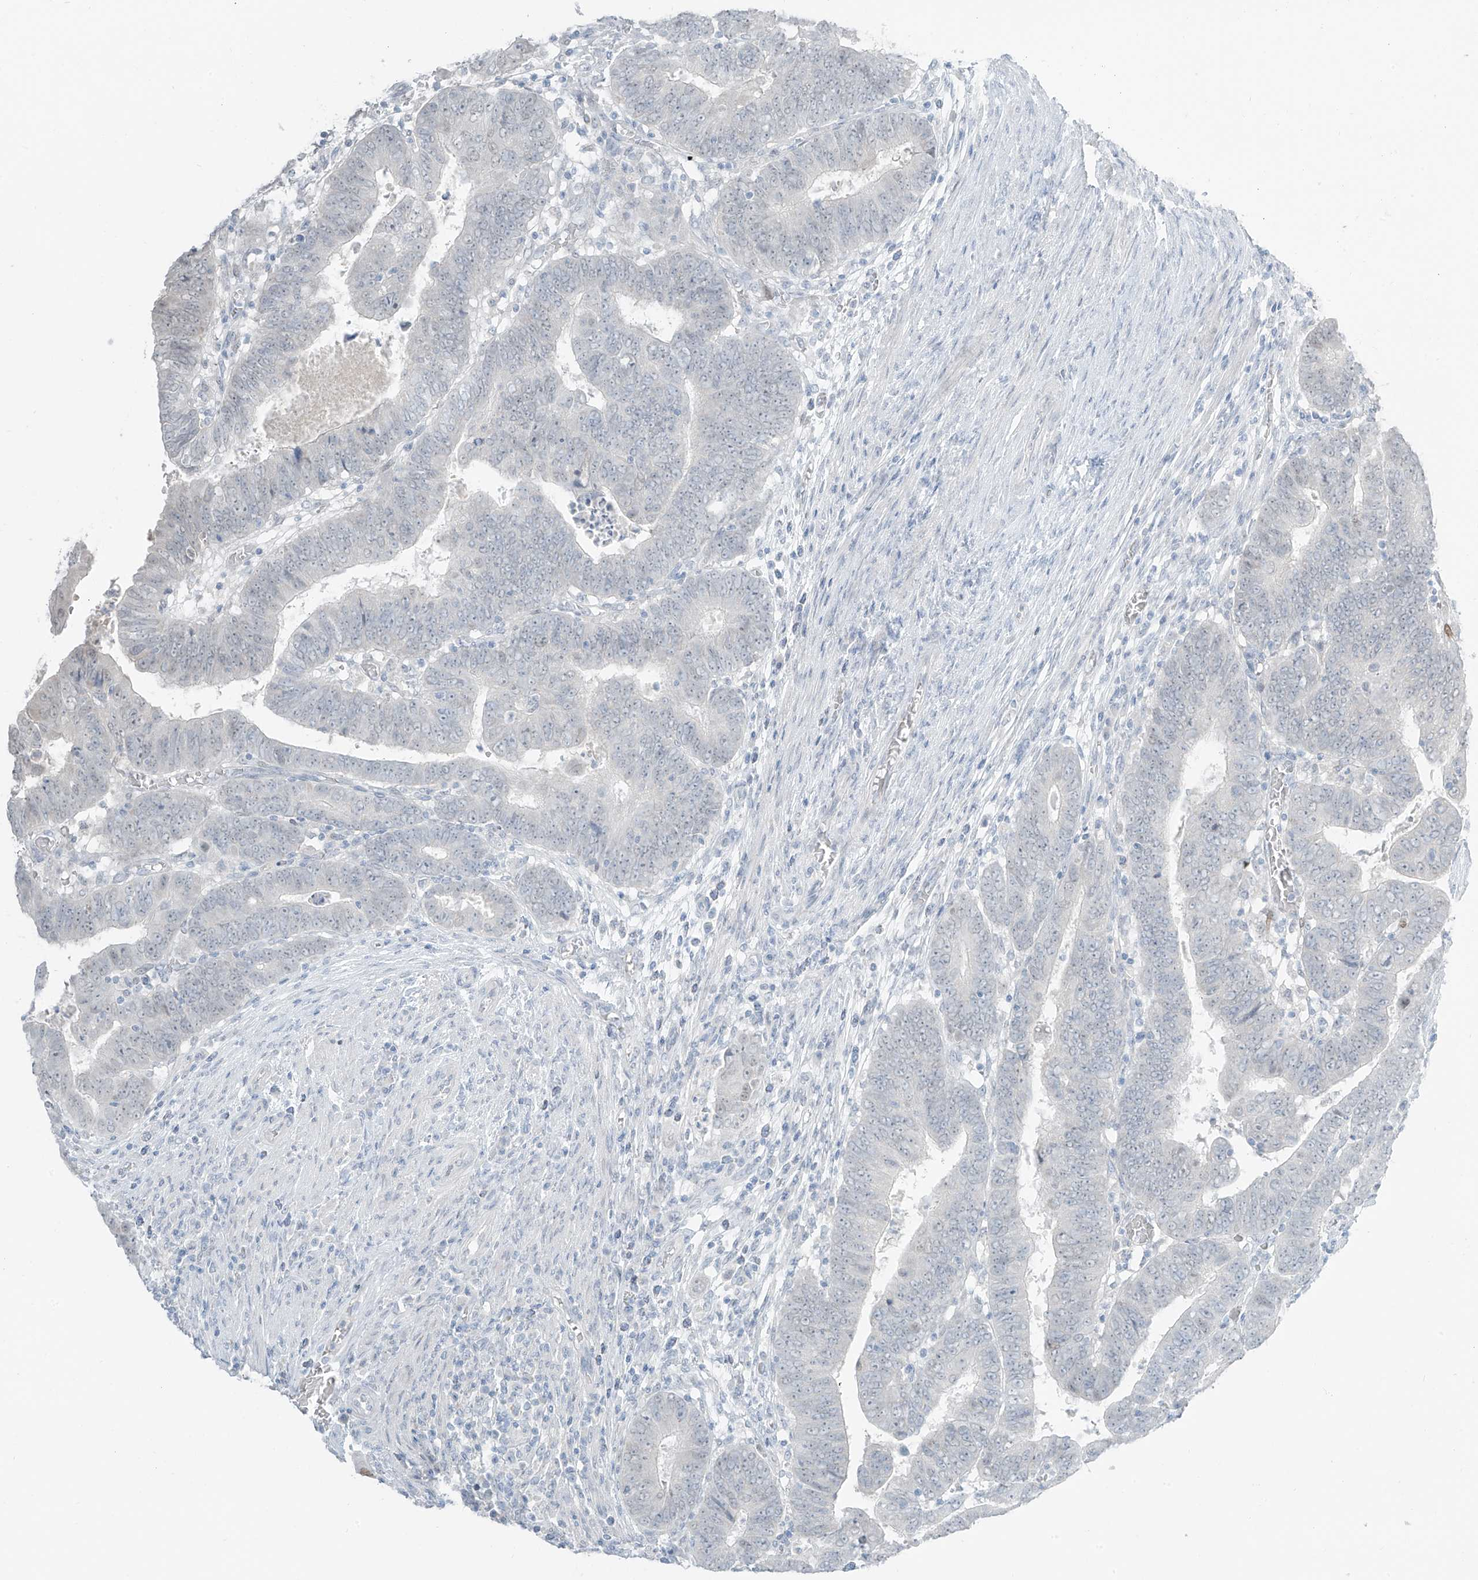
{"staining": {"intensity": "negative", "quantity": "none", "location": "none"}, "tissue": "colorectal cancer", "cell_type": "Tumor cells", "image_type": "cancer", "snomed": [{"axis": "morphology", "description": "Normal tissue, NOS"}, {"axis": "morphology", "description": "Adenocarcinoma, NOS"}, {"axis": "topography", "description": "Rectum"}], "caption": "High power microscopy photomicrograph of an immunohistochemistry micrograph of adenocarcinoma (colorectal), revealing no significant staining in tumor cells. (Brightfield microscopy of DAB immunohistochemistry (IHC) at high magnification).", "gene": "PRDM6", "patient": {"sex": "female", "age": 65}}